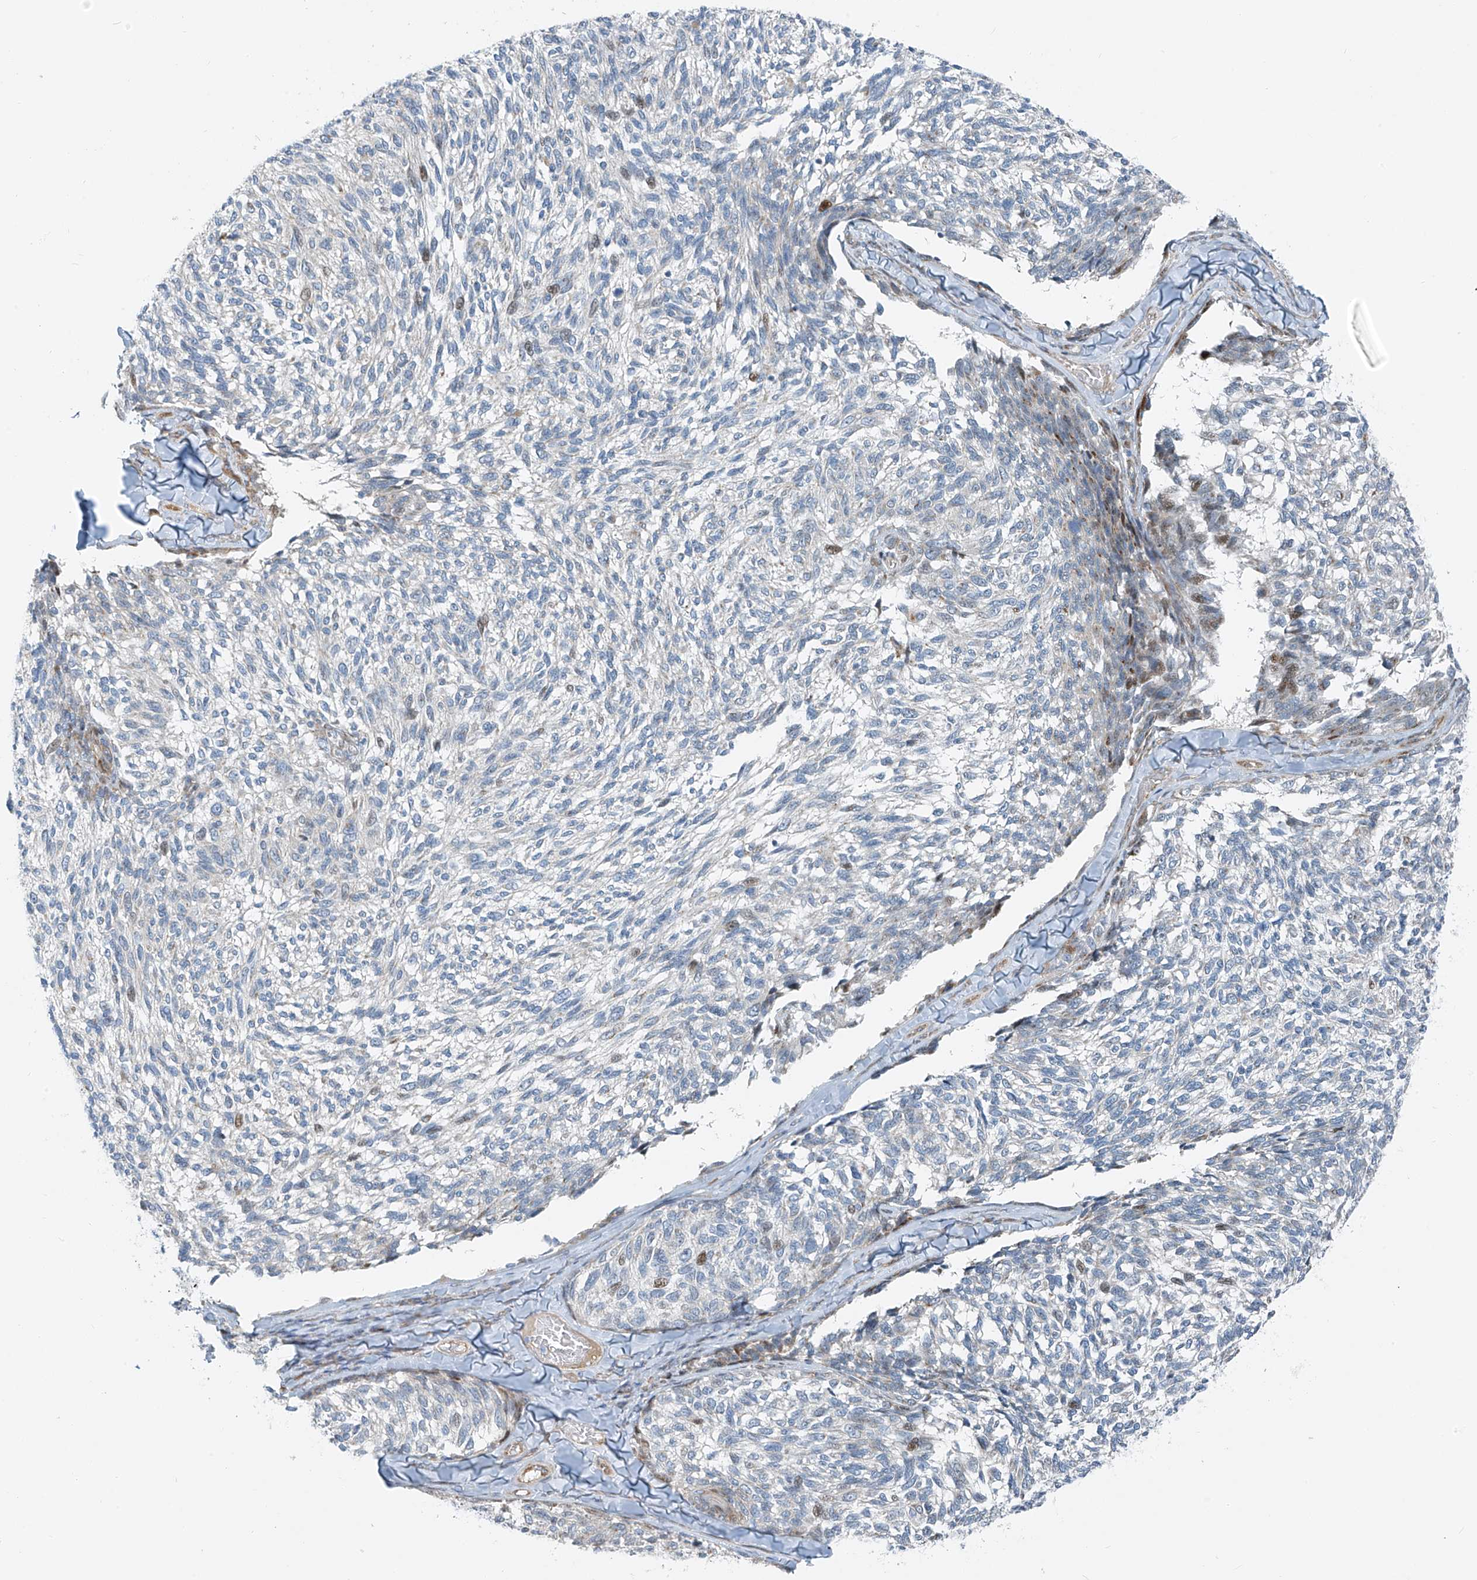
{"staining": {"intensity": "moderate", "quantity": "<25%", "location": "cytoplasmic/membranous"}, "tissue": "melanoma", "cell_type": "Tumor cells", "image_type": "cancer", "snomed": [{"axis": "morphology", "description": "Malignant melanoma, NOS"}, {"axis": "topography", "description": "Skin"}], "caption": "Tumor cells demonstrate low levels of moderate cytoplasmic/membranous positivity in approximately <25% of cells in human malignant melanoma.", "gene": "HIC2", "patient": {"sex": "female", "age": 73}}